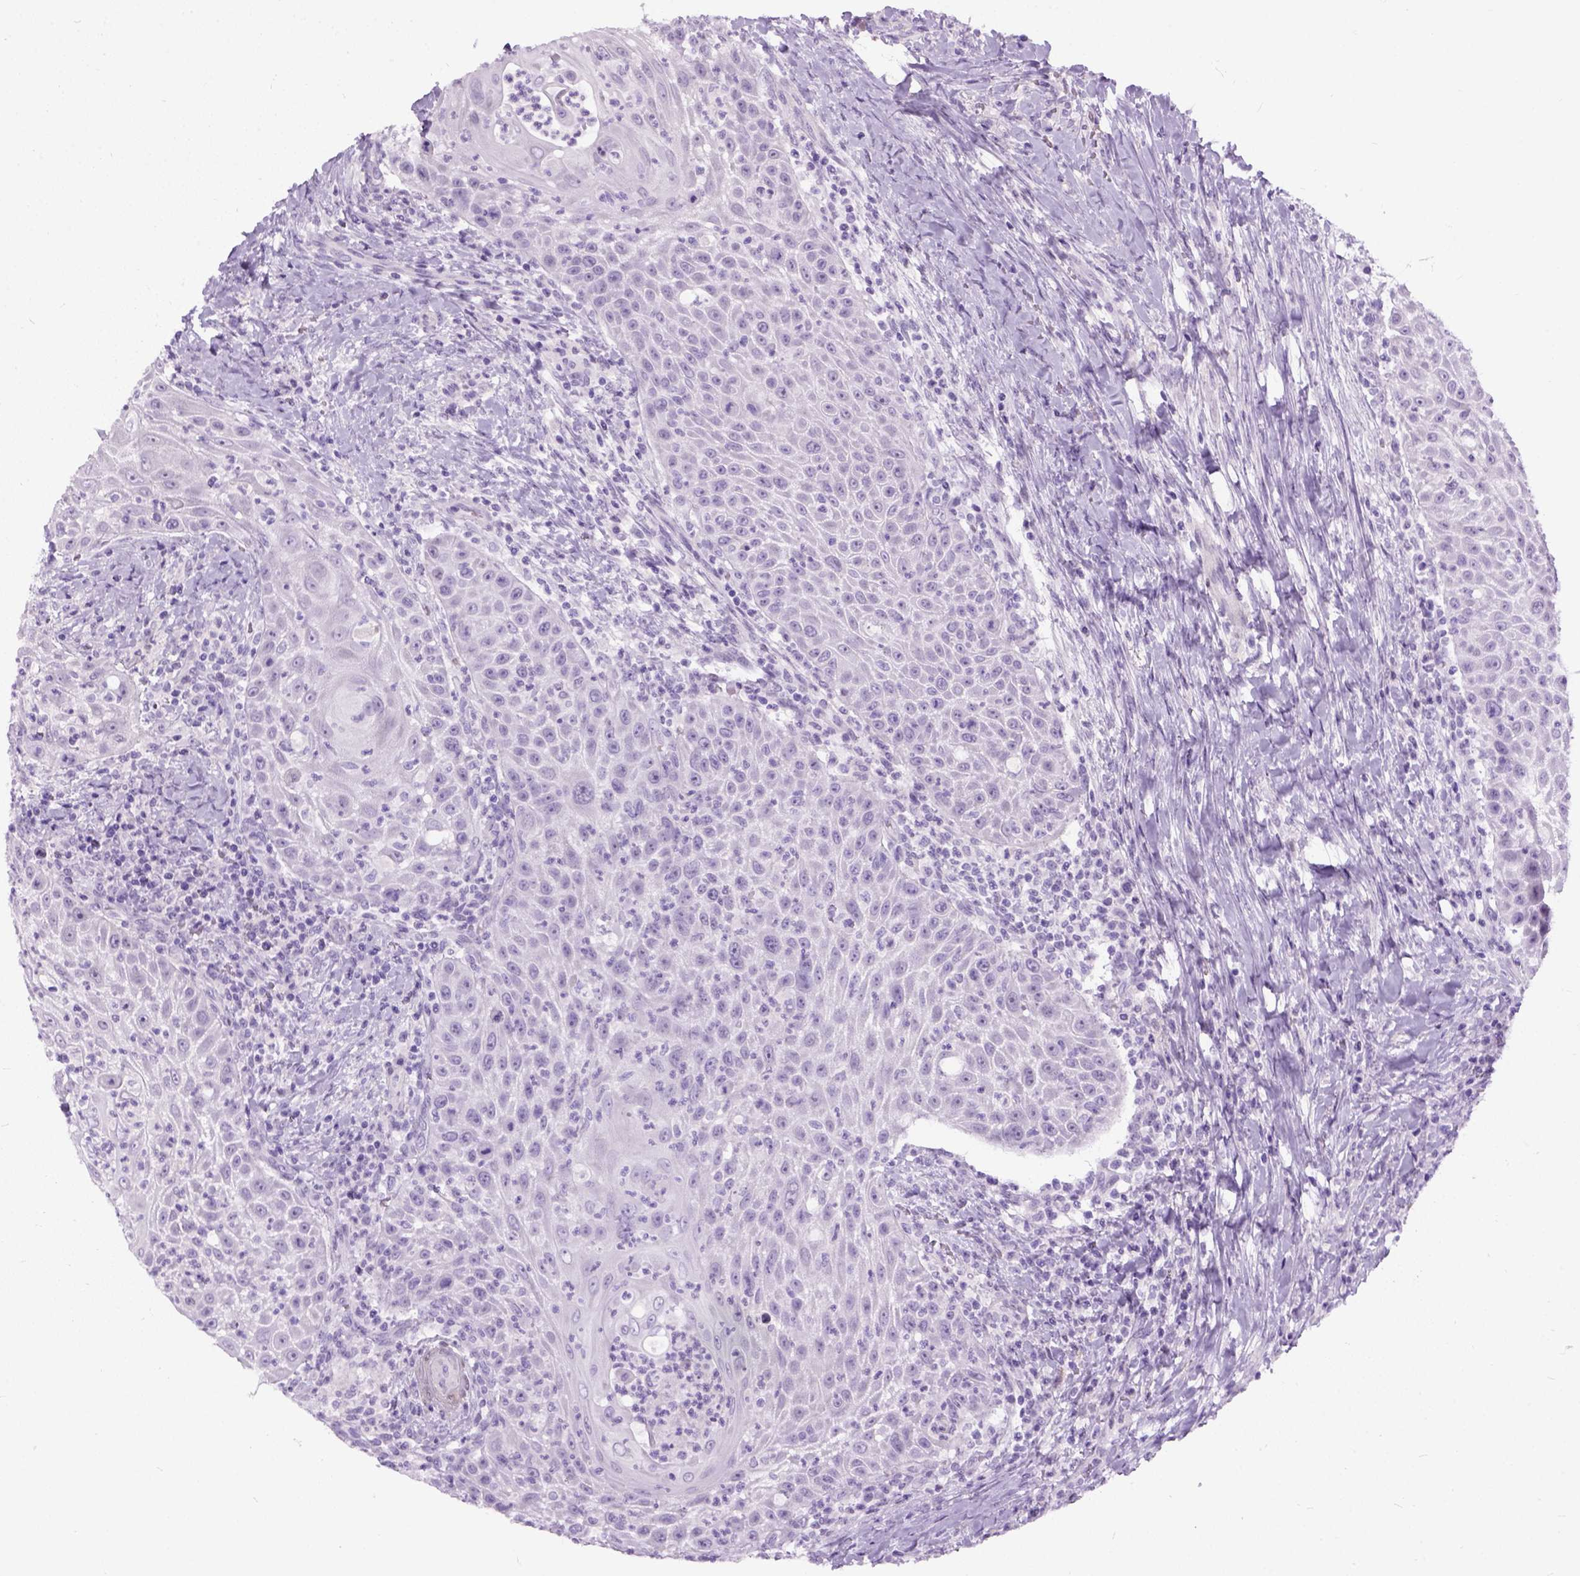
{"staining": {"intensity": "negative", "quantity": "none", "location": "none"}, "tissue": "head and neck cancer", "cell_type": "Tumor cells", "image_type": "cancer", "snomed": [{"axis": "morphology", "description": "Squamous cell carcinoma, NOS"}, {"axis": "topography", "description": "Head-Neck"}], "caption": "The immunohistochemistry (IHC) micrograph has no significant staining in tumor cells of squamous cell carcinoma (head and neck) tissue.", "gene": "AXDND1", "patient": {"sex": "male", "age": 69}}